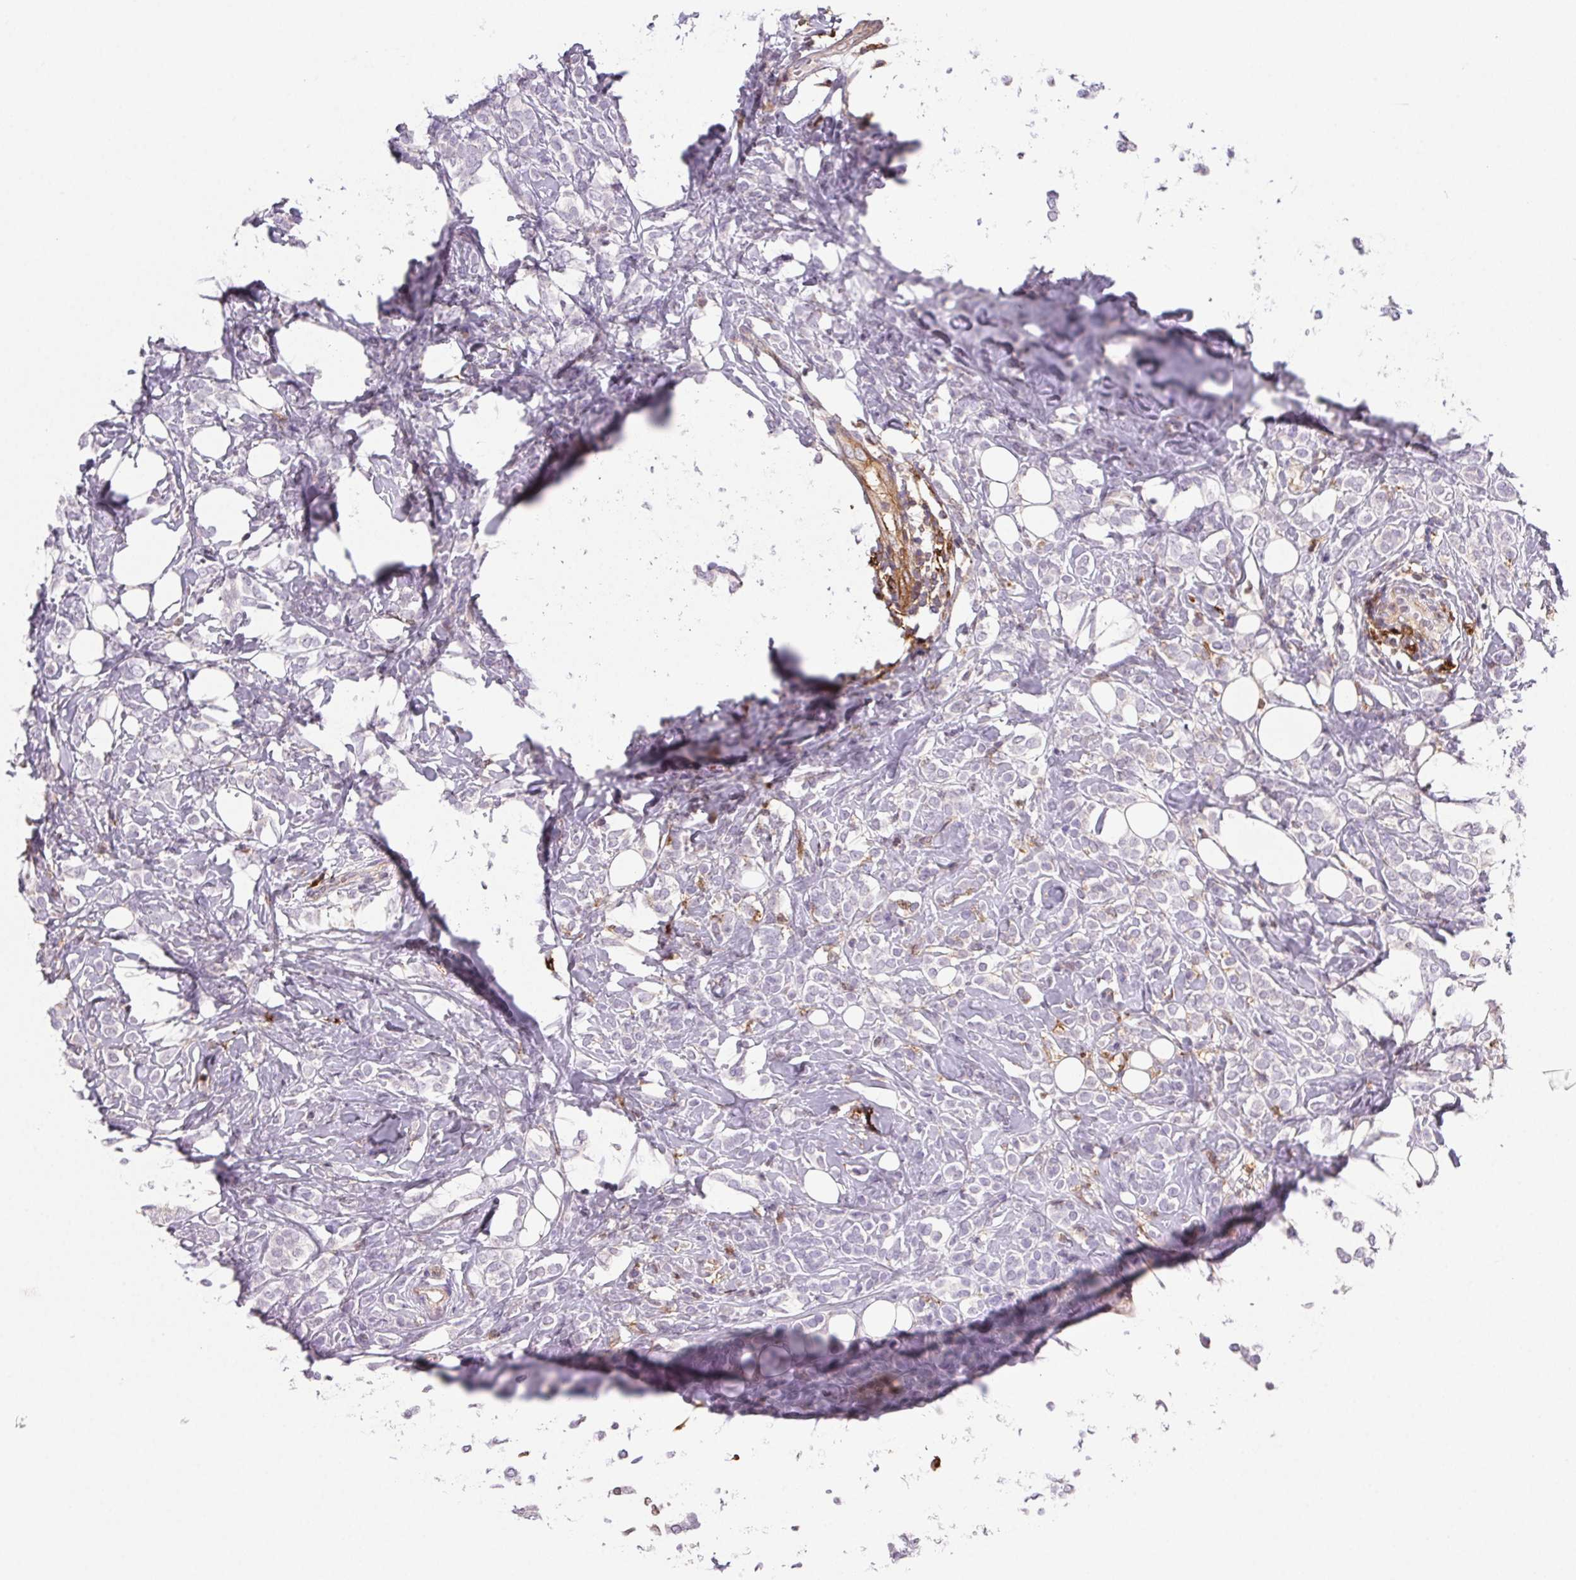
{"staining": {"intensity": "negative", "quantity": "none", "location": "none"}, "tissue": "breast cancer", "cell_type": "Tumor cells", "image_type": "cancer", "snomed": [{"axis": "morphology", "description": "Lobular carcinoma"}, {"axis": "topography", "description": "Breast"}], "caption": "A high-resolution histopathology image shows immunohistochemistry staining of breast lobular carcinoma, which demonstrates no significant positivity in tumor cells.", "gene": "GBP1", "patient": {"sex": "female", "age": 49}}